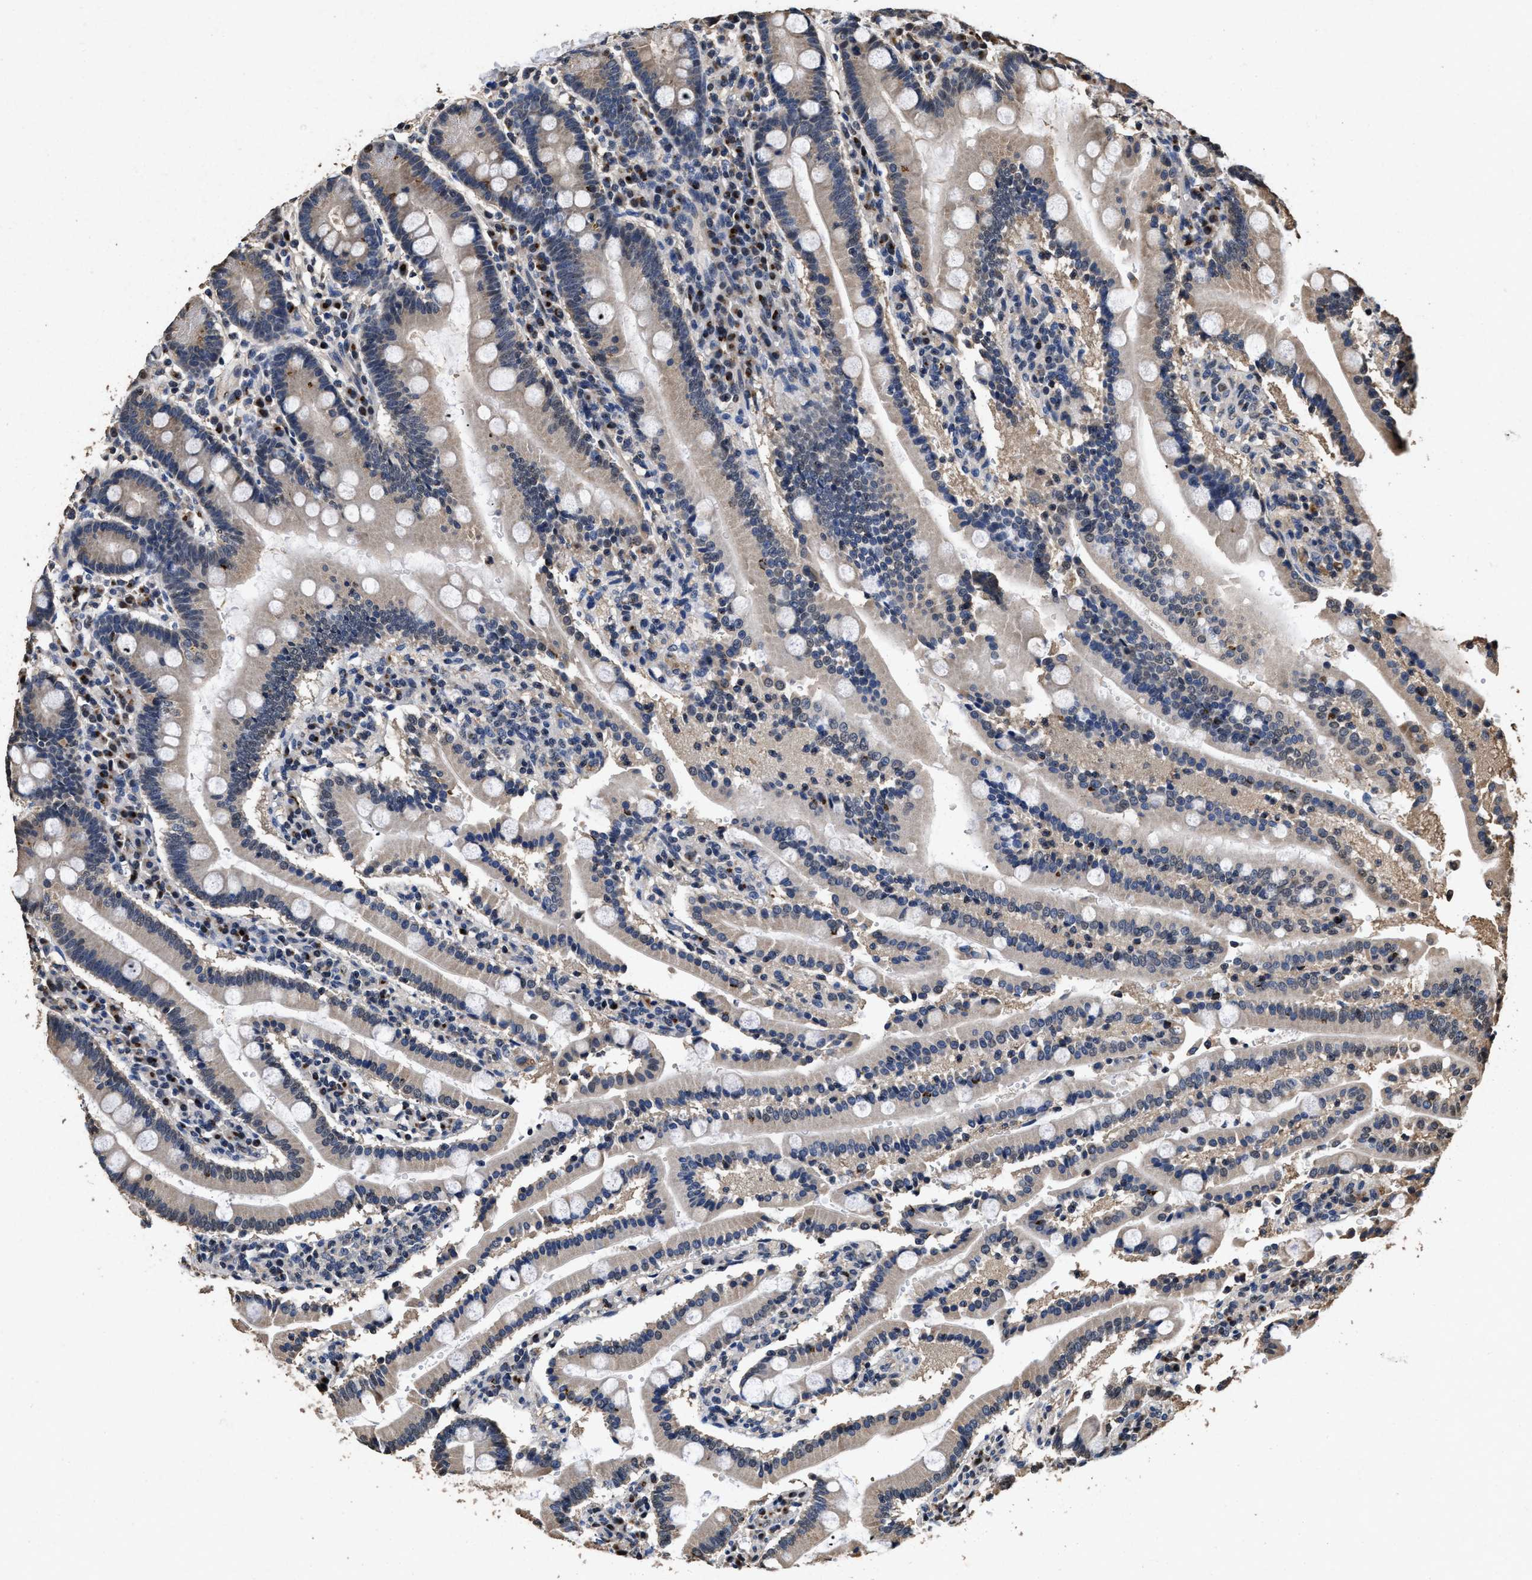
{"staining": {"intensity": "weak", "quantity": "<25%", "location": "cytoplasmic/membranous"}, "tissue": "duodenum", "cell_type": "Glandular cells", "image_type": "normal", "snomed": [{"axis": "morphology", "description": "Normal tissue, NOS"}, {"axis": "topography", "description": "Small intestine, NOS"}], "caption": "Immunohistochemistry of benign human duodenum reveals no positivity in glandular cells. The staining was performed using DAB to visualize the protein expression in brown, while the nuclei were stained in blue with hematoxylin (Magnification: 20x).", "gene": "TPST2", "patient": {"sex": "female", "age": 71}}